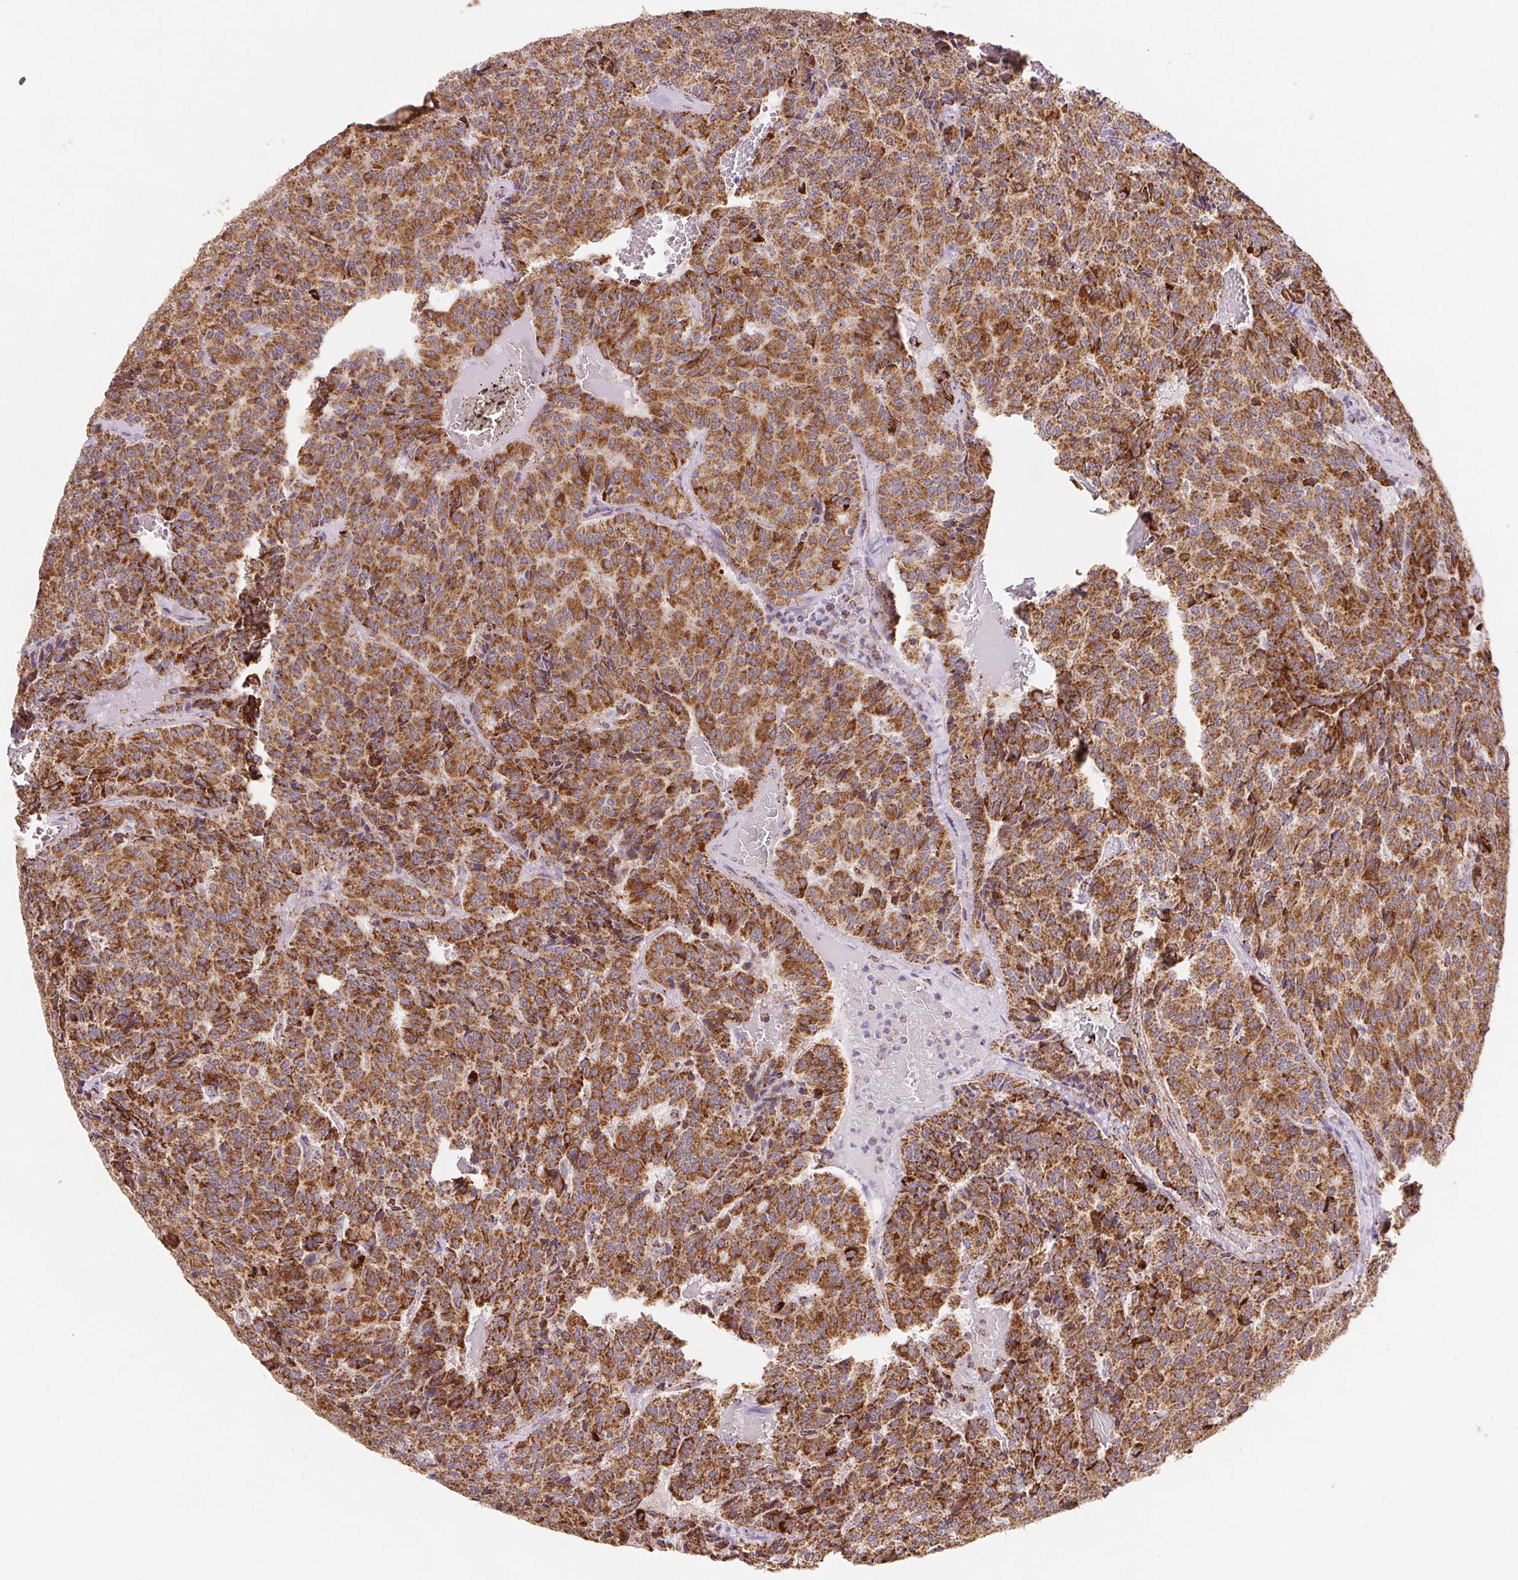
{"staining": {"intensity": "strong", "quantity": ">75%", "location": "cytoplasmic/membranous"}, "tissue": "carcinoid", "cell_type": "Tumor cells", "image_type": "cancer", "snomed": [{"axis": "morphology", "description": "Carcinoid, malignant, NOS"}, {"axis": "topography", "description": "Lung"}], "caption": "High-magnification brightfield microscopy of malignant carcinoid stained with DAB (brown) and counterstained with hematoxylin (blue). tumor cells exhibit strong cytoplasmic/membranous positivity is appreciated in about>75% of cells.", "gene": "NIPSNAP2", "patient": {"sex": "male", "age": 70}}